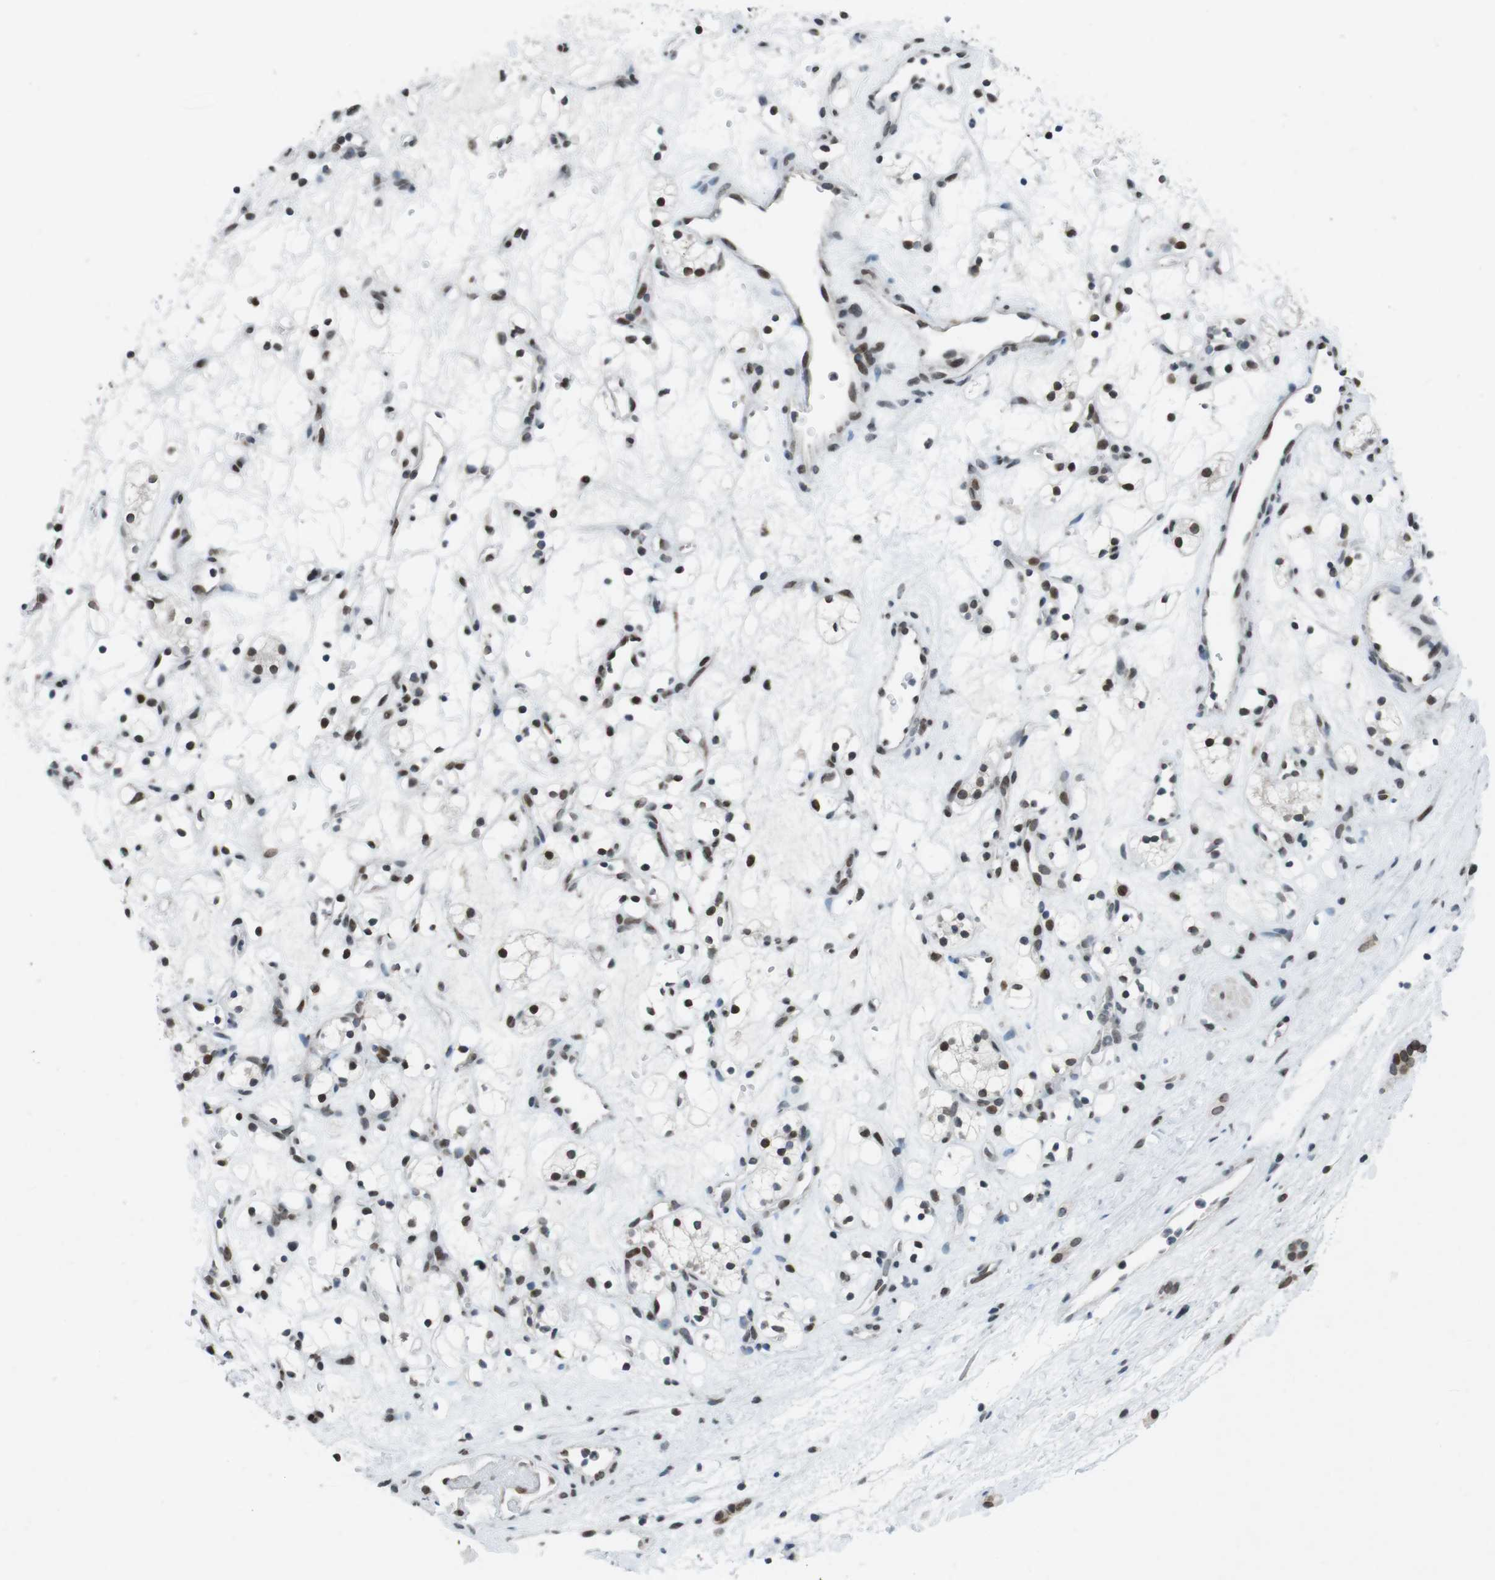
{"staining": {"intensity": "strong", "quantity": ">75%", "location": "nuclear"}, "tissue": "renal cancer", "cell_type": "Tumor cells", "image_type": "cancer", "snomed": [{"axis": "morphology", "description": "Adenocarcinoma, NOS"}, {"axis": "topography", "description": "Kidney"}], "caption": "DAB immunohistochemical staining of human renal cancer shows strong nuclear protein expression in about >75% of tumor cells. (DAB = brown stain, brightfield microscopy at high magnification).", "gene": "MAD1L1", "patient": {"sex": "female", "age": 60}}